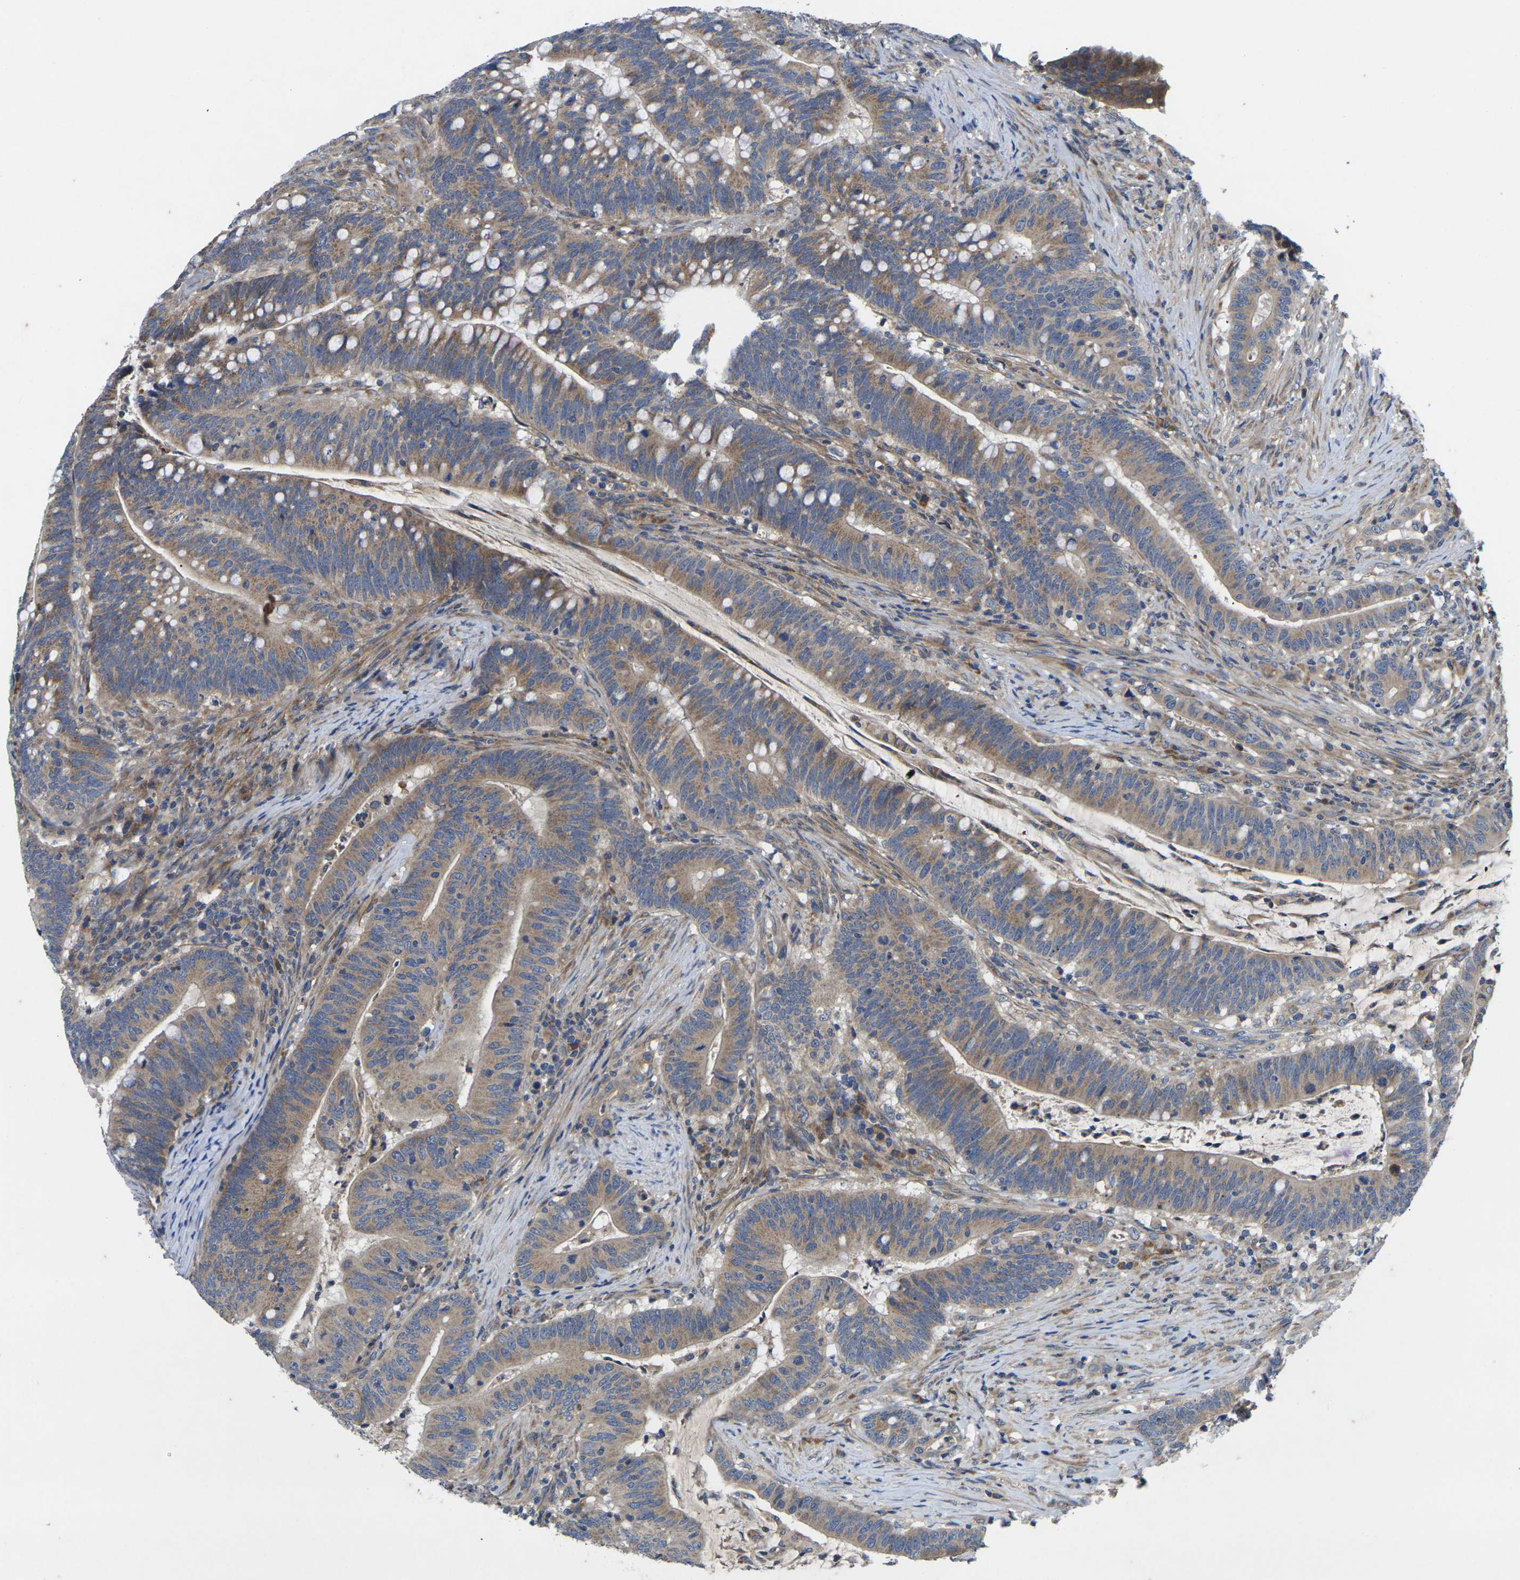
{"staining": {"intensity": "moderate", "quantity": ">75%", "location": "cytoplasmic/membranous"}, "tissue": "colorectal cancer", "cell_type": "Tumor cells", "image_type": "cancer", "snomed": [{"axis": "morphology", "description": "Normal tissue, NOS"}, {"axis": "morphology", "description": "Adenocarcinoma, NOS"}, {"axis": "topography", "description": "Colon"}], "caption": "Immunohistochemistry of human colorectal cancer demonstrates medium levels of moderate cytoplasmic/membranous positivity in about >75% of tumor cells. Nuclei are stained in blue.", "gene": "KIF1B", "patient": {"sex": "female", "age": 66}}